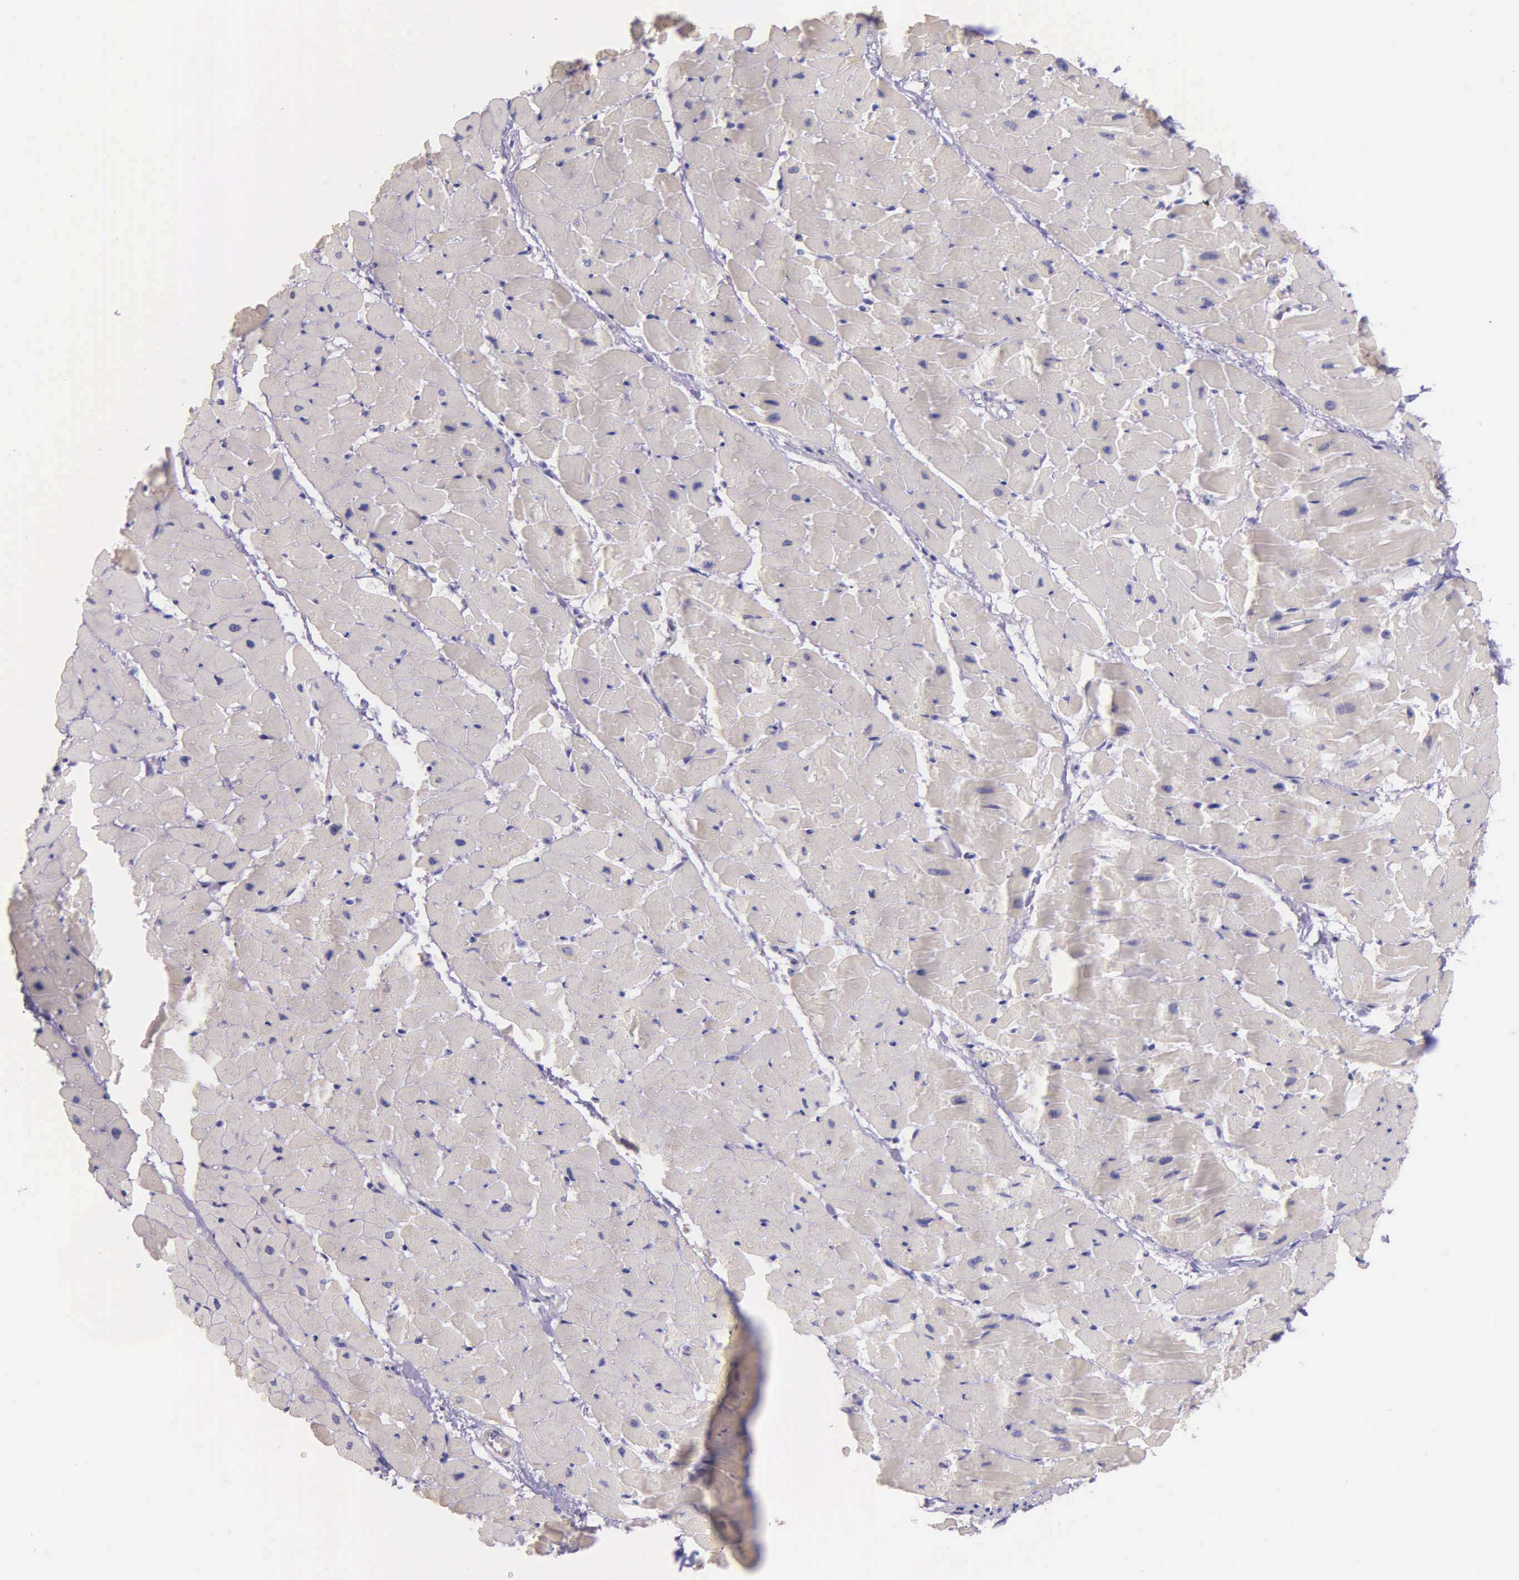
{"staining": {"intensity": "negative", "quantity": "none", "location": "none"}, "tissue": "heart muscle", "cell_type": "Cardiomyocytes", "image_type": "normal", "snomed": [{"axis": "morphology", "description": "Normal tissue, NOS"}, {"axis": "topography", "description": "Heart"}], "caption": "IHC photomicrograph of unremarkable heart muscle stained for a protein (brown), which demonstrates no staining in cardiomyocytes.", "gene": "THSD7A", "patient": {"sex": "female", "age": 19}}